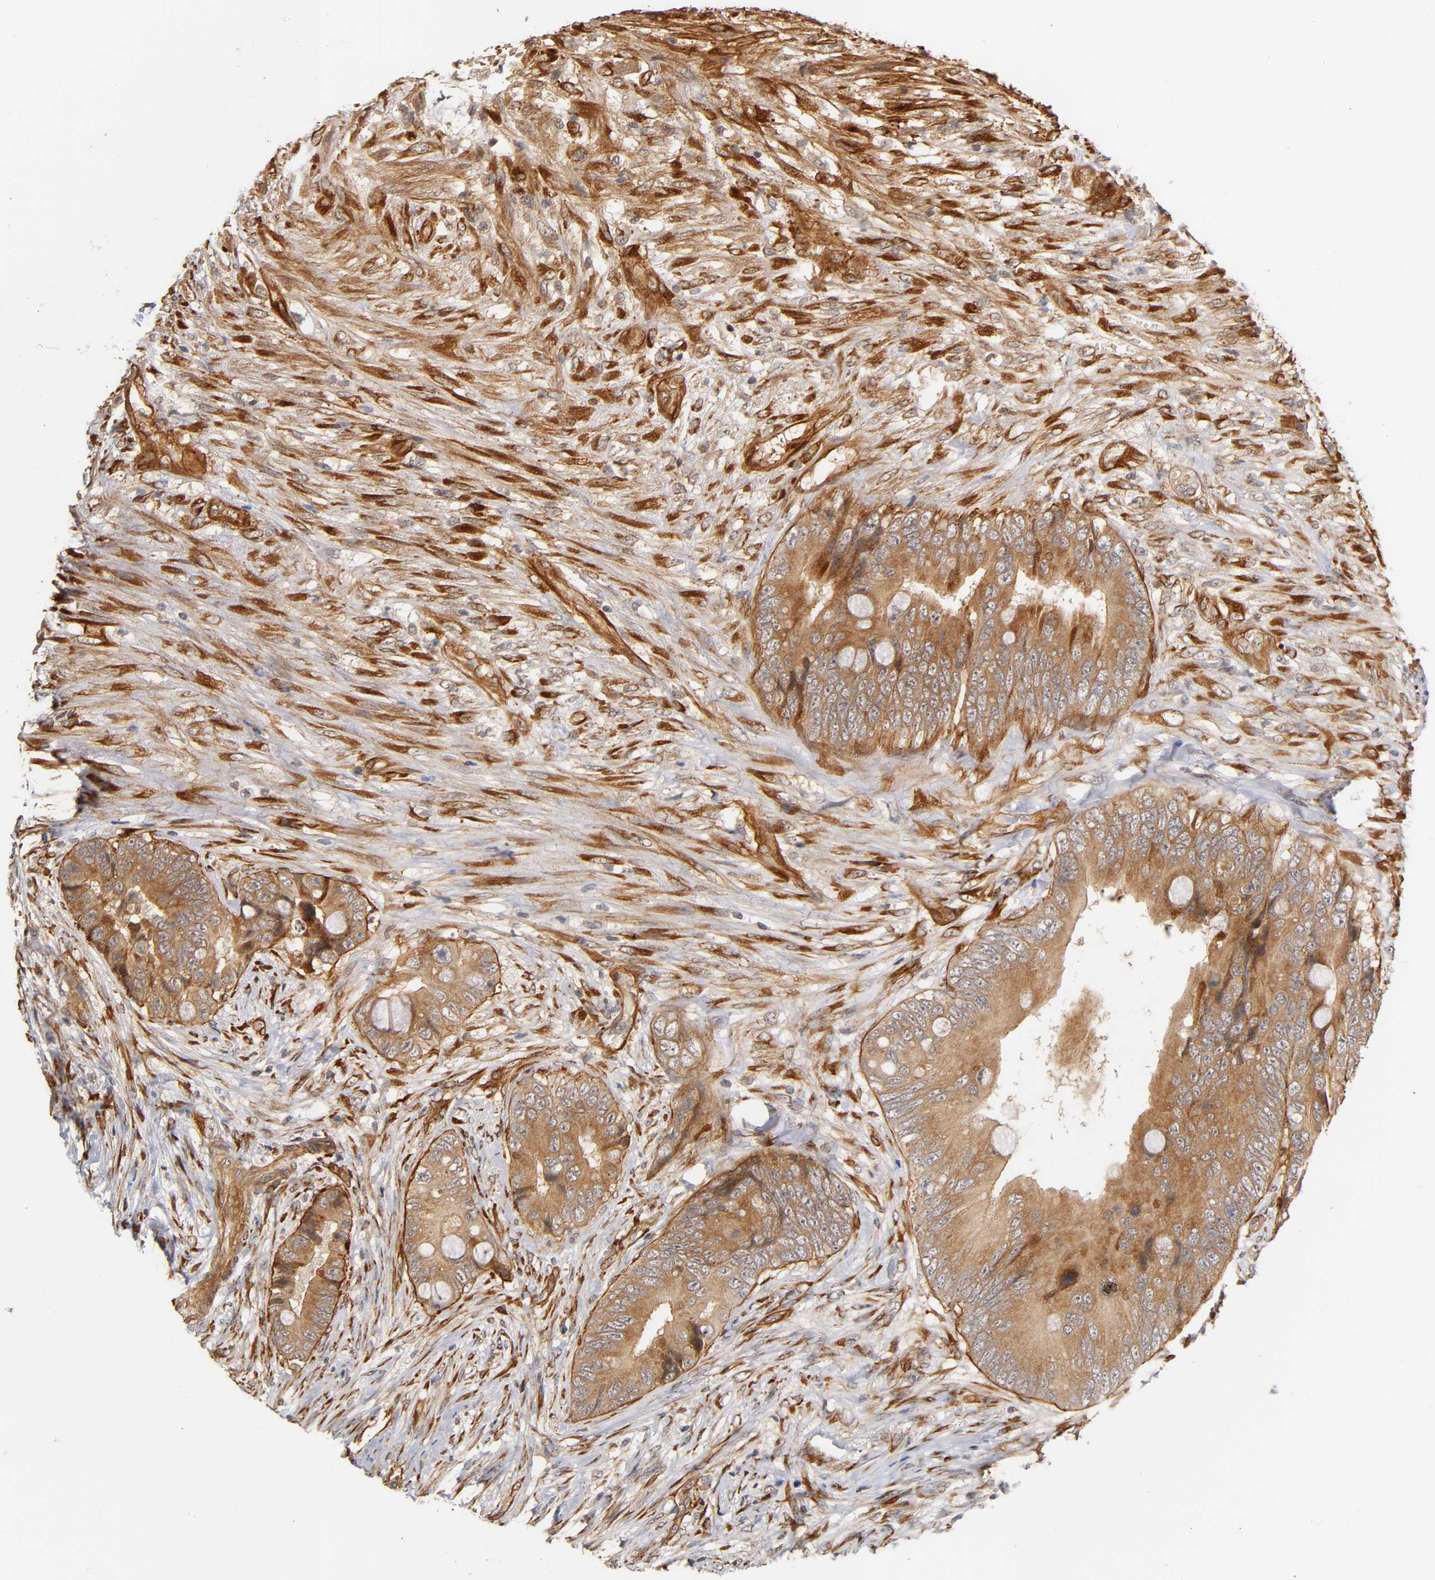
{"staining": {"intensity": "moderate", "quantity": ">75%", "location": "cytoplasmic/membranous"}, "tissue": "colorectal cancer", "cell_type": "Tumor cells", "image_type": "cancer", "snomed": [{"axis": "morphology", "description": "Adenocarcinoma, NOS"}, {"axis": "topography", "description": "Rectum"}], "caption": "Colorectal cancer stained for a protein (brown) shows moderate cytoplasmic/membranous positive positivity in approximately >75% of tumor cells.", "gene": "LAMB1", "patient": {"sex": "female", "age": 77}}